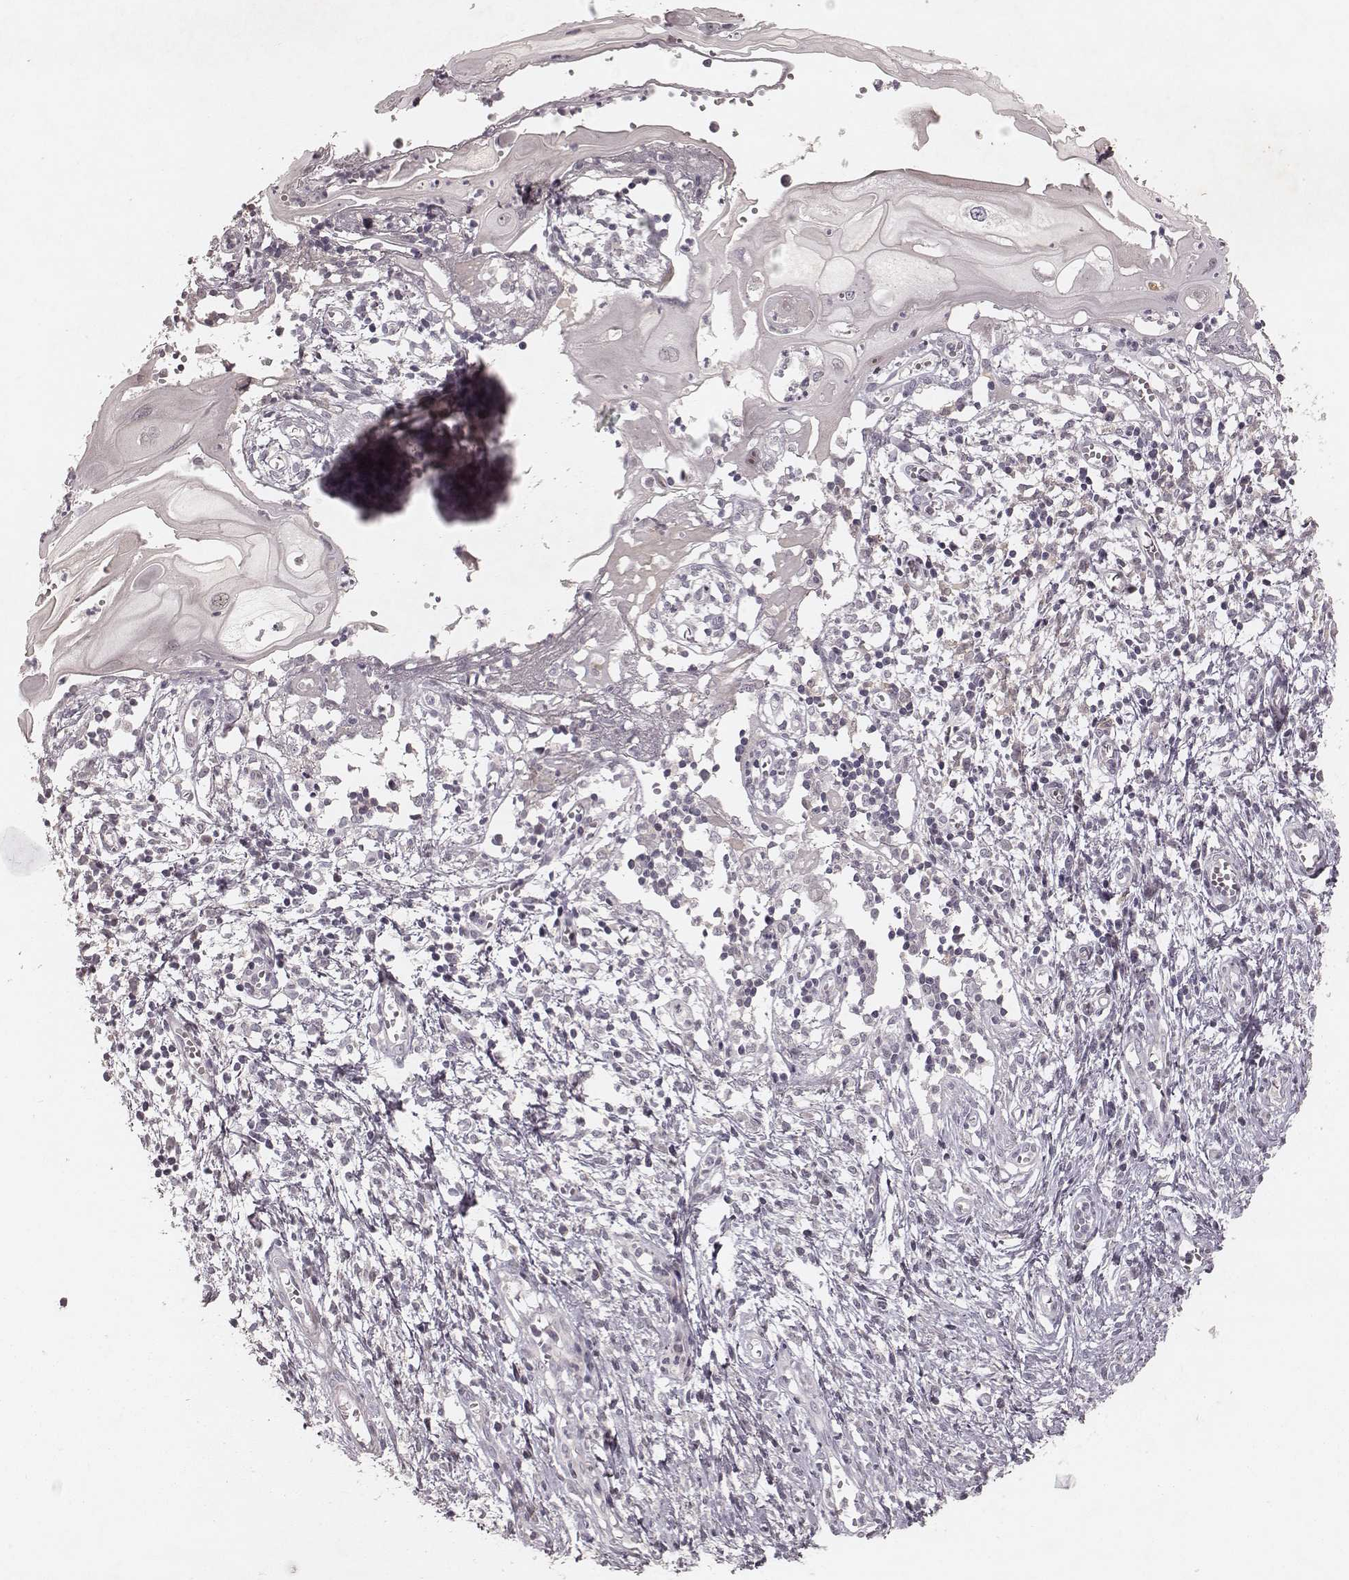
{"staining": {"intensity": "negative", "quantity": "none", "location": "none"}, "tissue": "cervical cancer", "cell_type": "Tumor cells", "image_type": "cancer", "snomed": [{"axis": "morphology", "description": "Squamous cell carcinoma, NOS"}, {"axis": "topography", "description": "Cervix"}], "caption": "High power microscopy micrograph of an immunohistochemistry image of cervical cancer, revealing no significant expression in tumor cells.", "gene": "FAM13B", "patient": {"sex": "female", "age": 30}}